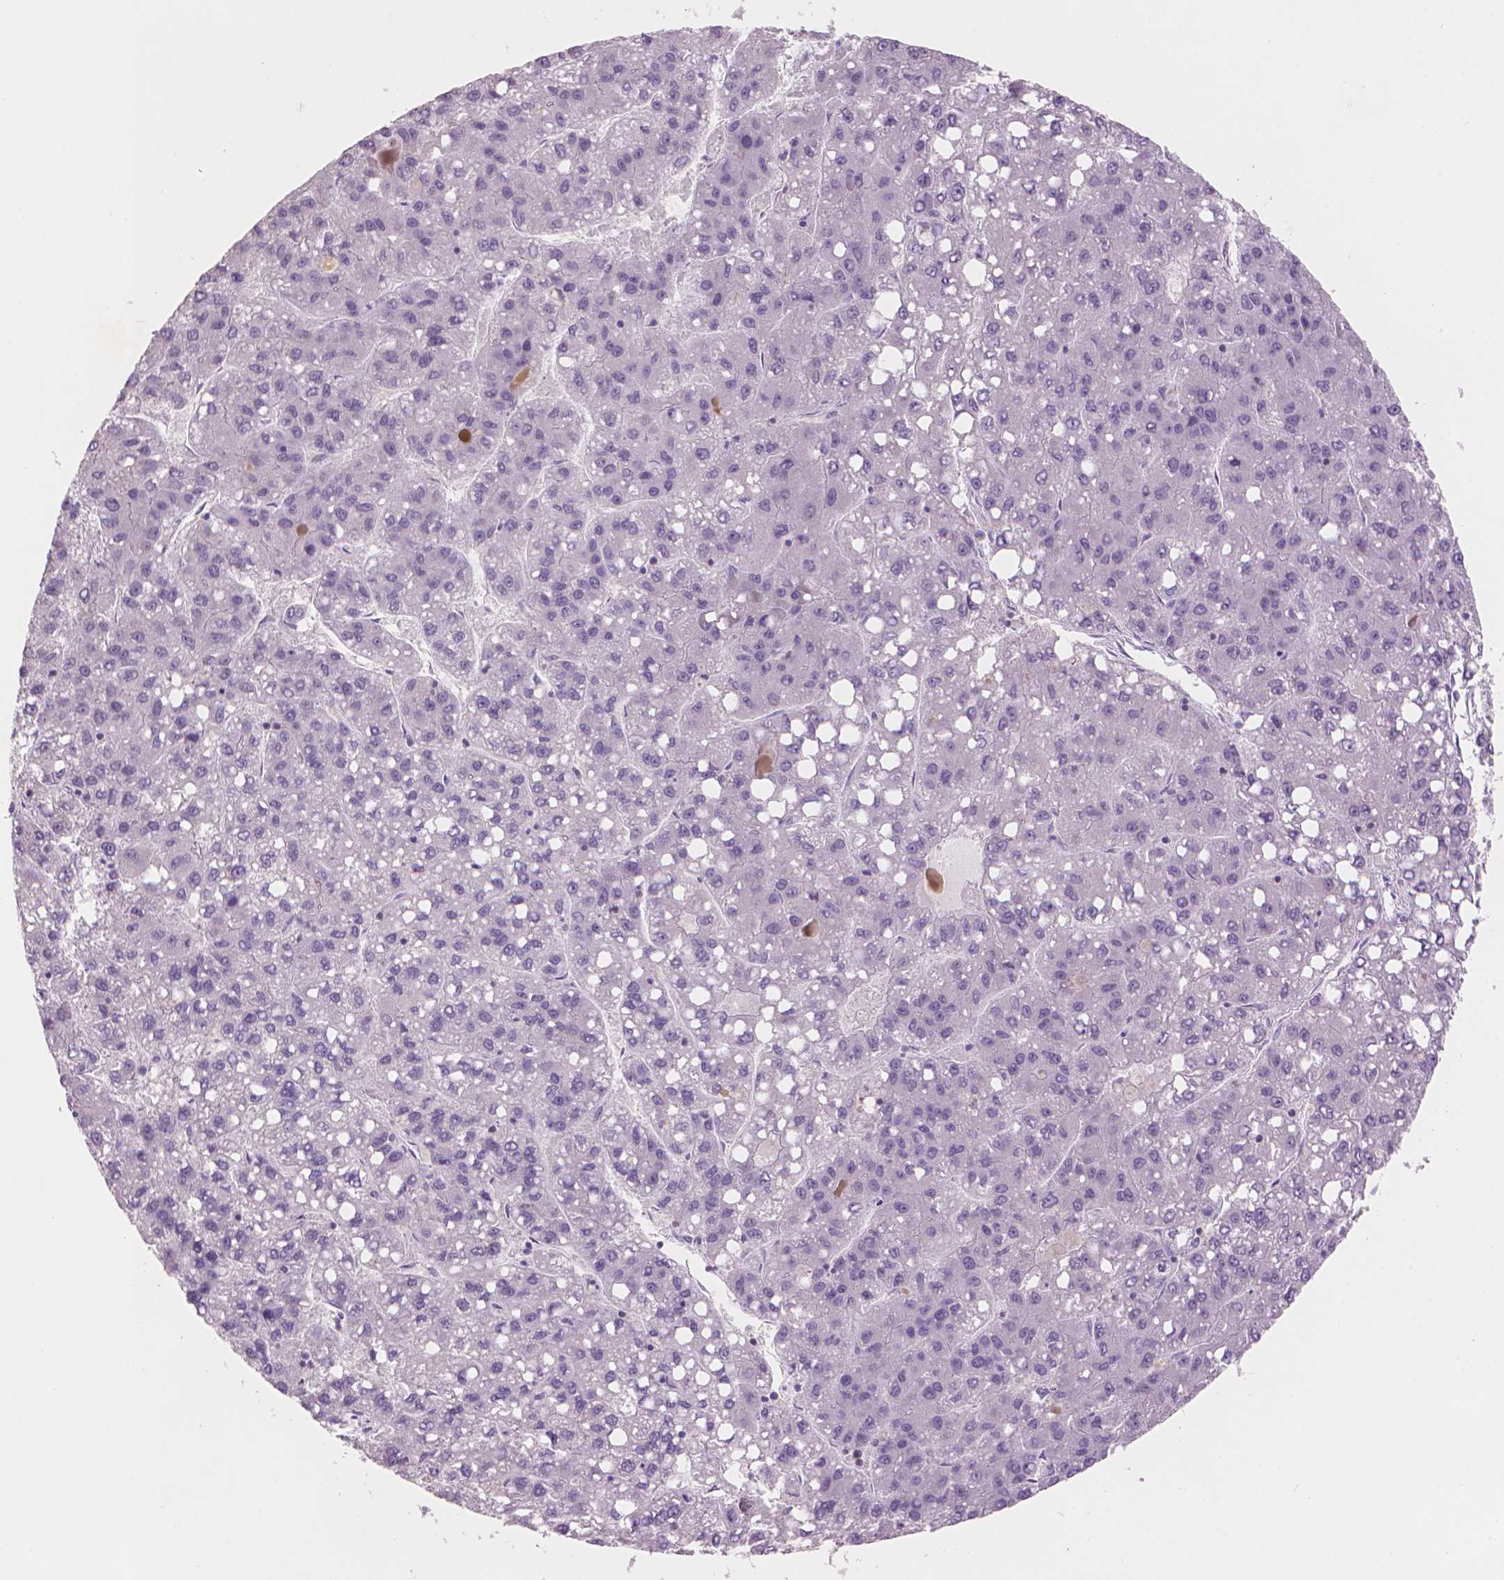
{"staining": {"intensity": "negative", "quantity": "none", "location": "none"}, "tissue": "liver cancer", "cell_type": "Tumor cells", "image_type": "cancer", "snomed": [{"axis": "morphology", "description": "Carcinoma, Hepatocellular, NOS"}, {"axis": "topography", "description": "Liver"}], "caption": "DAB (3,3'-diaminobenzidine) immunohistochemical staining of liver cancer (hepatocellular carcinoma) exhibits no significant expression in tumor cells.", "gene": "ENO2", "patient": {"sex": "female", "age": 82}}